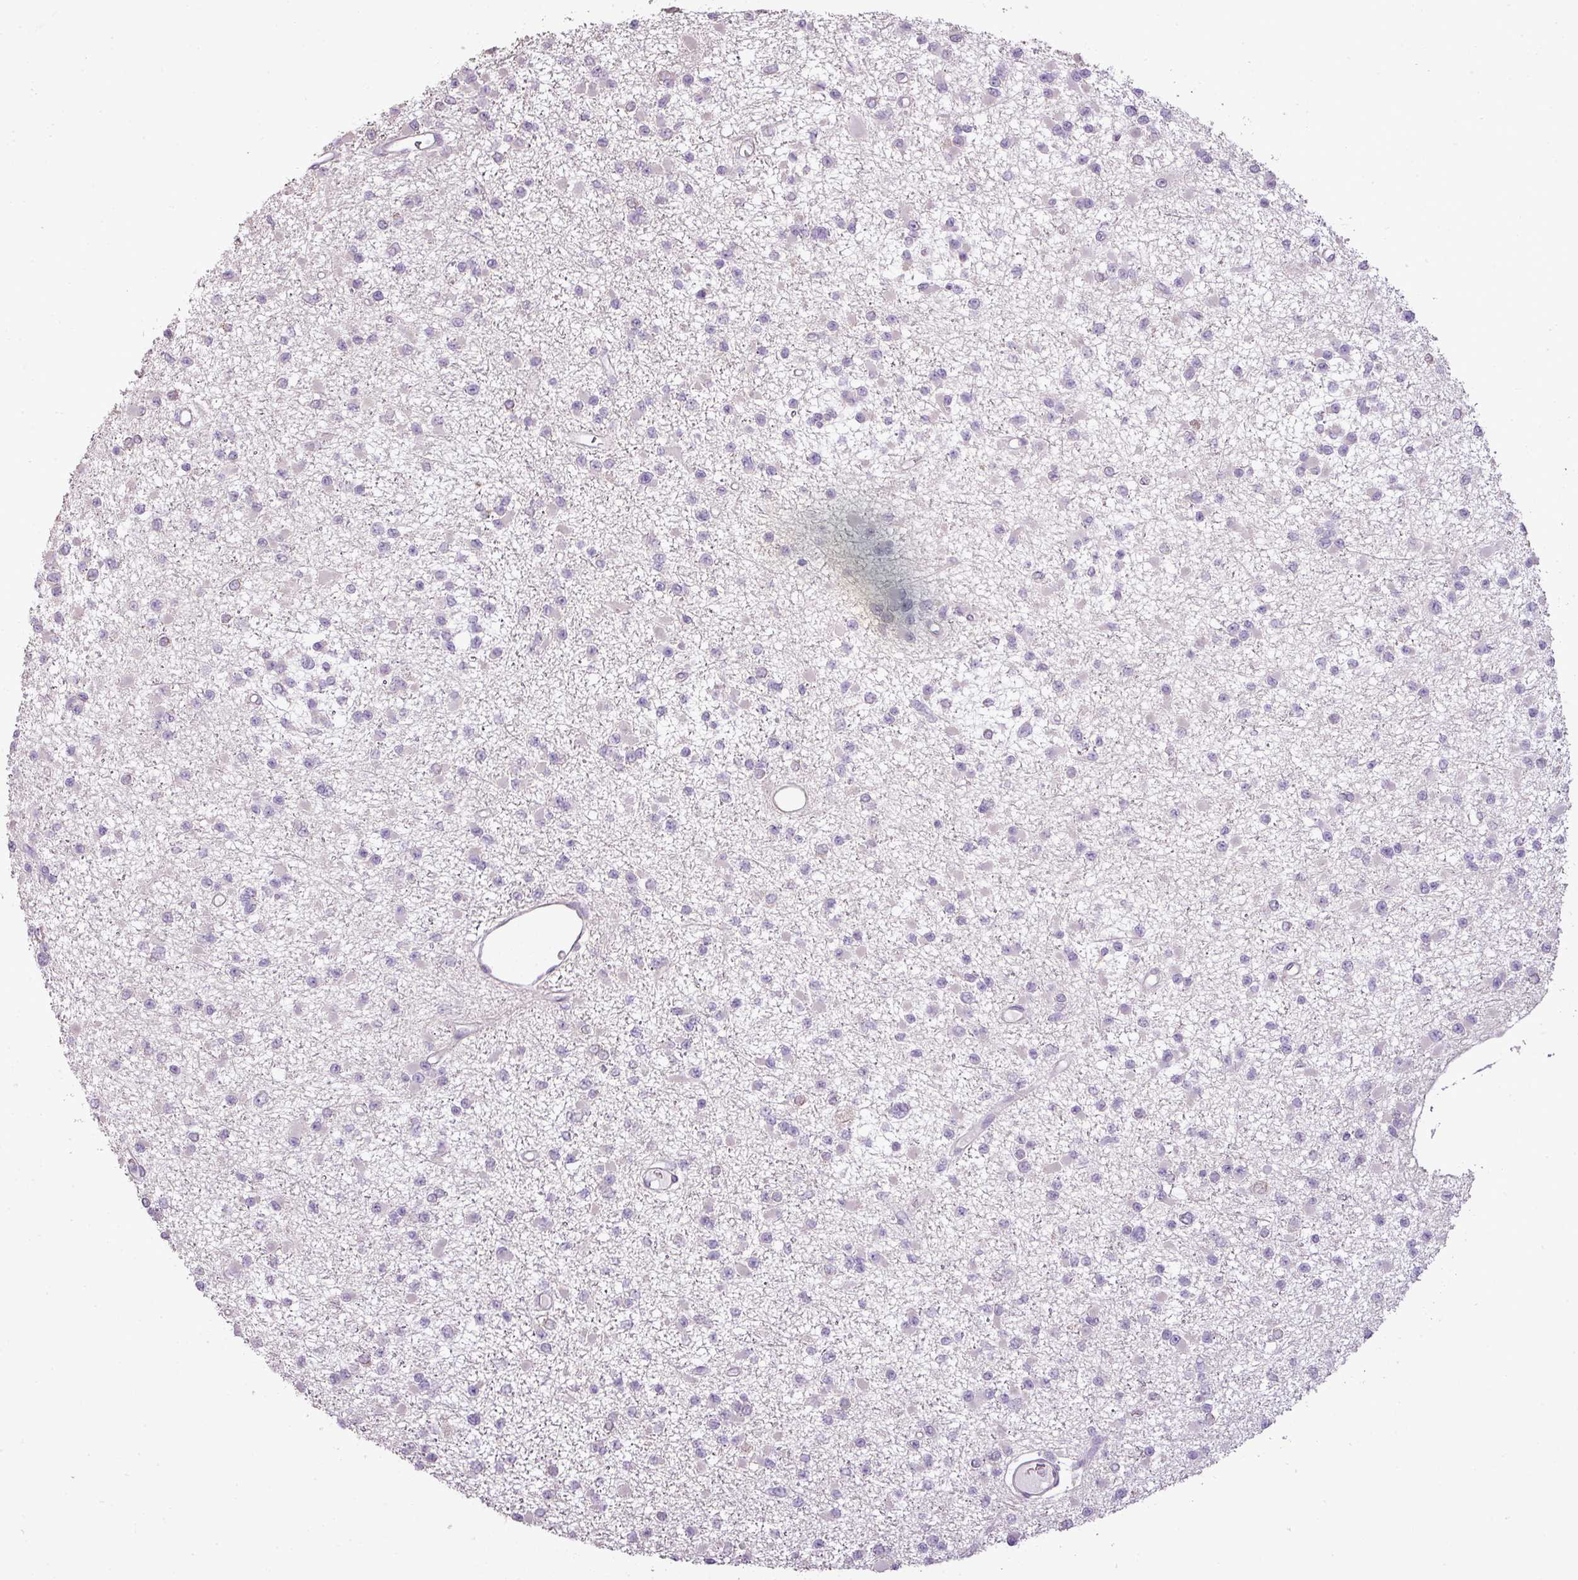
{"staining": {"intensity": "negative", "quantity": "none", "location": "none"}, "tissue": "glioma", "cell_type": "Tumor cells", "image_type": "cancer", "snomed": [{"axis": "morphology", "description": "Glioma, malignant, Low grade"}, {"axis": "topography", "description": "Brain"}], "caption": "Immunohistochemistry micrograph of neoplastic tissue: human malignant glioma (low-grade) stained with DAB (3,3'-diaminobenzidine) exhibits no significant protein positivity in tumor cells.", "gene": "LY9", "patient": {"sex": "female", "age": 22}}